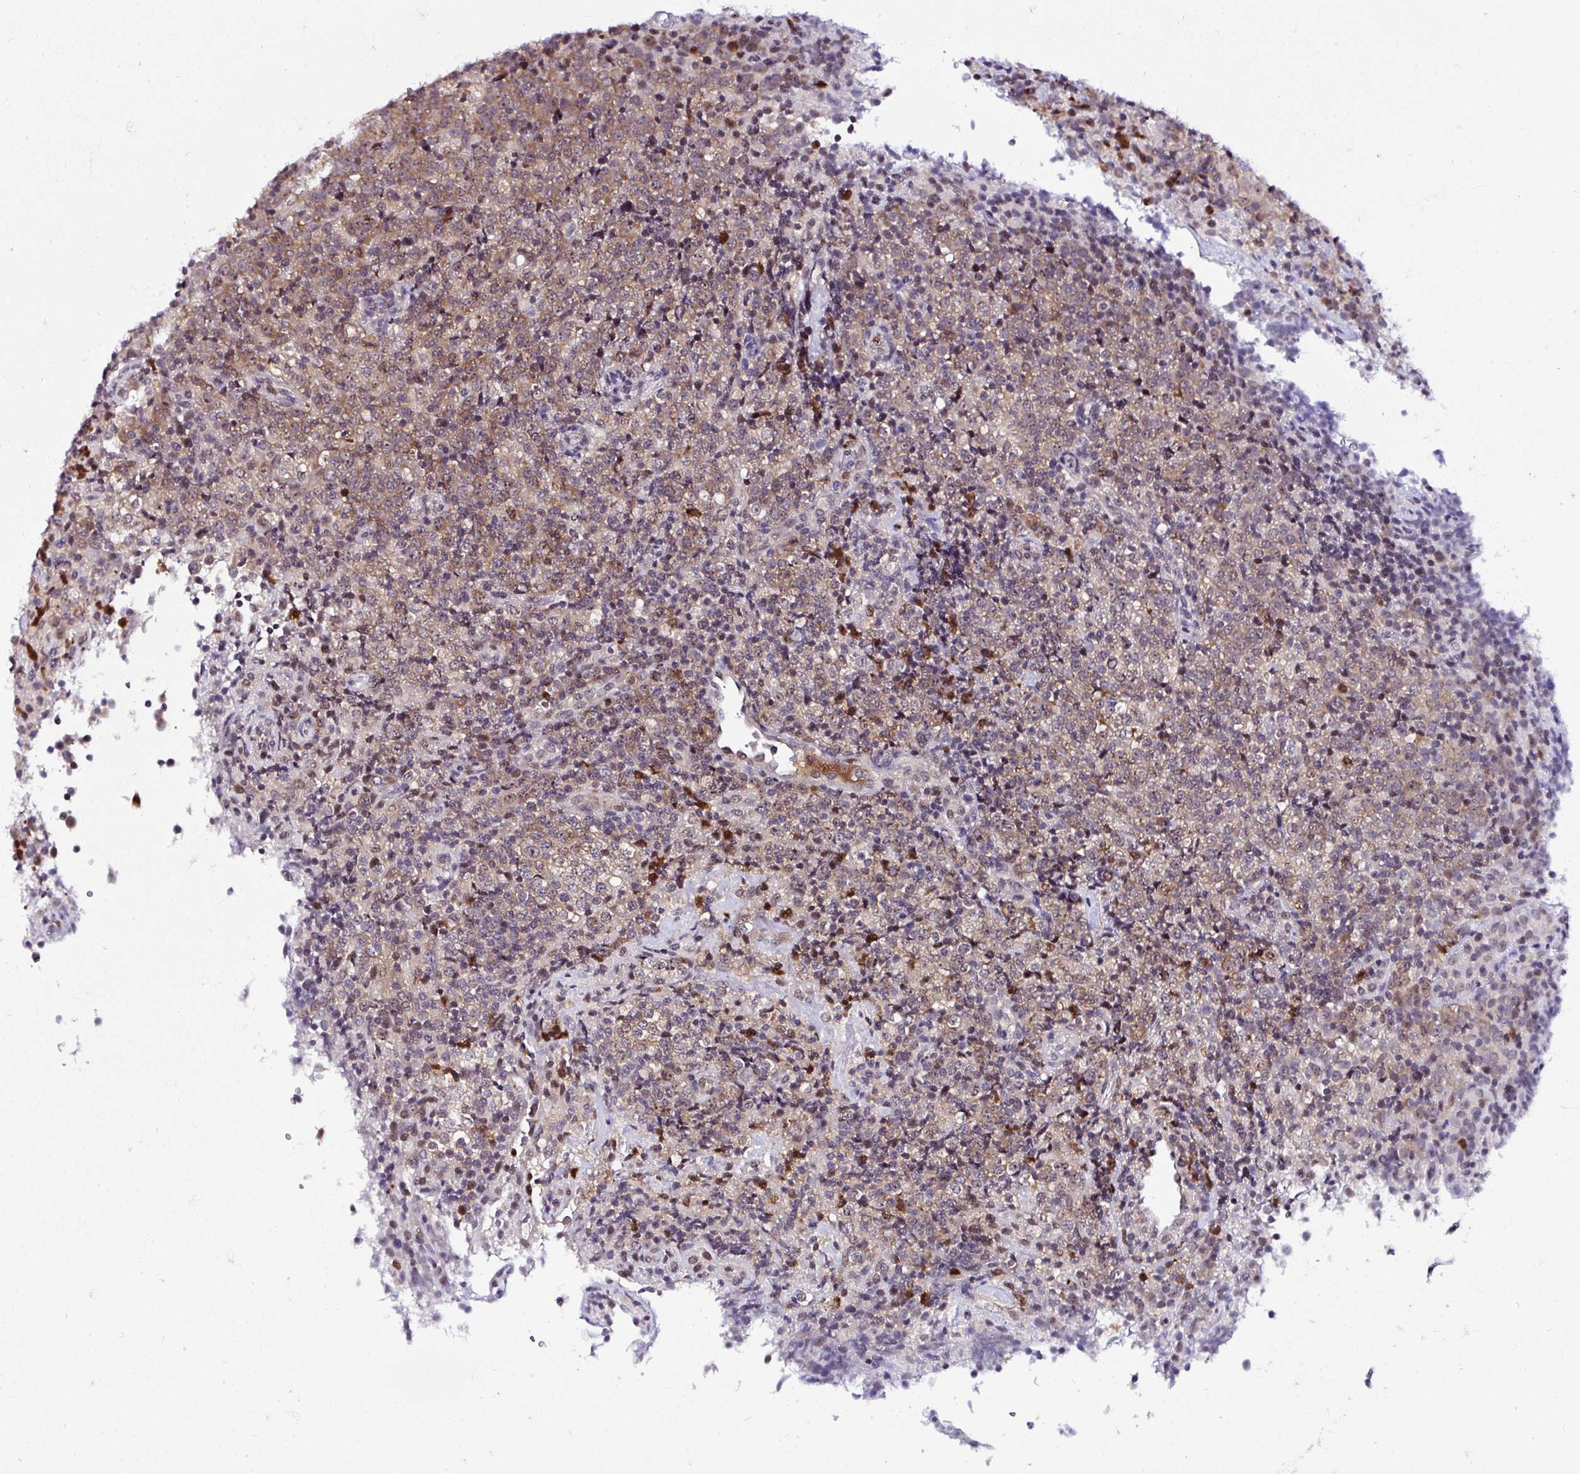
{"staining": {"intensity": "moderate", "quantity": "25%-75%", "location": "cytoplasmic/membranous"}, "tissue": "lymphoma", "cell_type": "Tumor cells", "image_type": "cancer", "snomed": [{"axis": "morphology", "description": "Malignant lymphoma, non-Hodgkin's type, High grade"}, {"axis": "topography", "description": "Lymph node"}], "caption": "A histopathology image of human malignant lymphoma, non-Hodgkin's type (high-grade) stained for a protein shows moderate cytoplasmic/membranous brown staining in tumor cells.", "gene": "PIN4", "patient": {"sex": "male", "age": 54}}